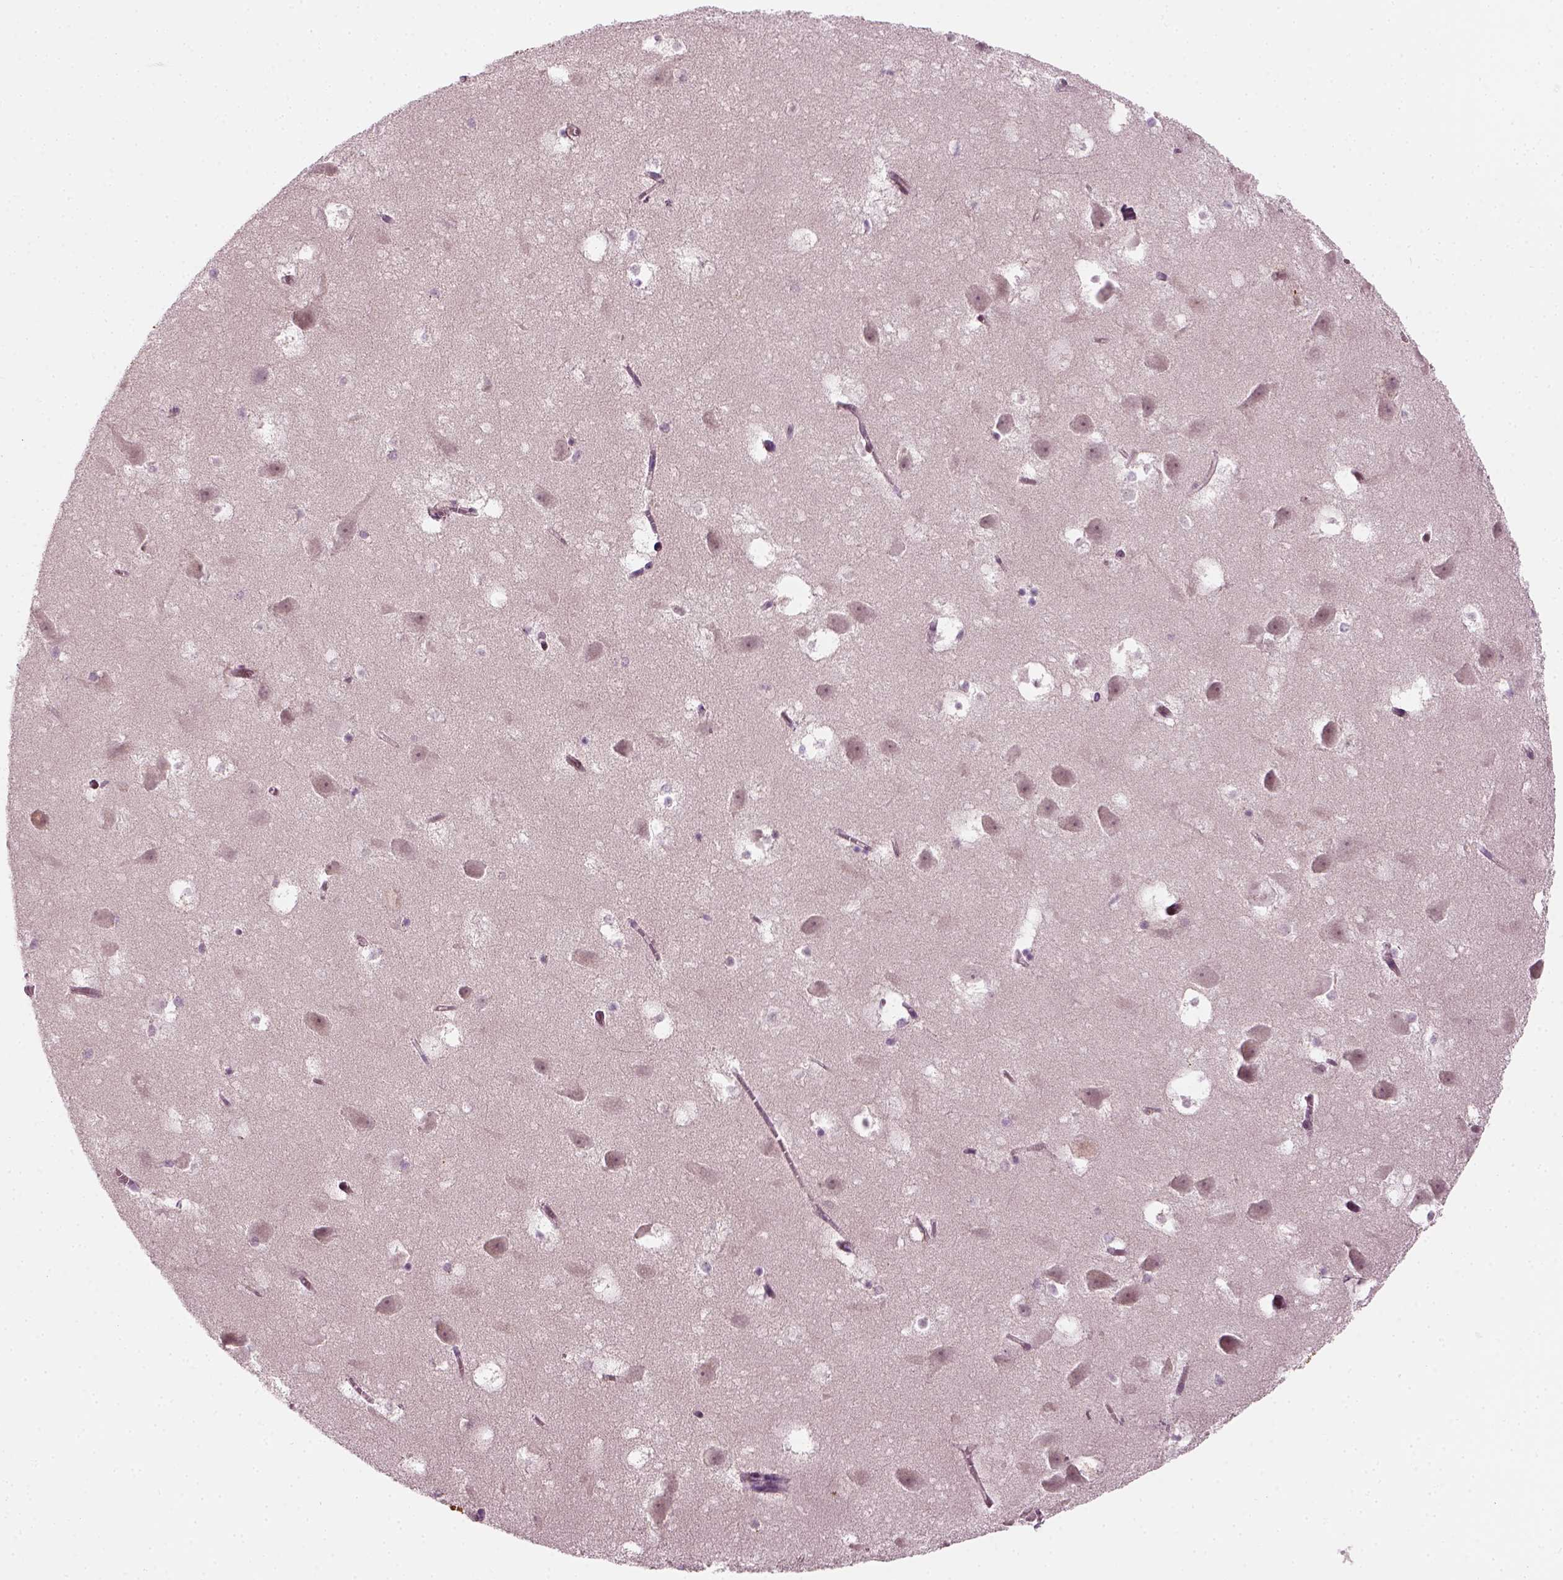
{"staining": {"intensity": "negative", "quantity": "none", "location": "none"}, "tissue": "hippocampus", "cell_type": "Glial cells", "image_type": "normal", "snomed": [{"axis": "morphology", "description": "Normal tissue, NOS"}, {"axis": "topography", "description": "Hippocampus"}], "caption": "Glial cells show no significant staining in unremarkable hippocampus. (Brightfield microscopy of DAB (3,3'-diaminobenzidine) immunohistochemistry (IHC) at high magnification).", "gene": "MLIP", "patient": {"sex": "male", "age": 58}}